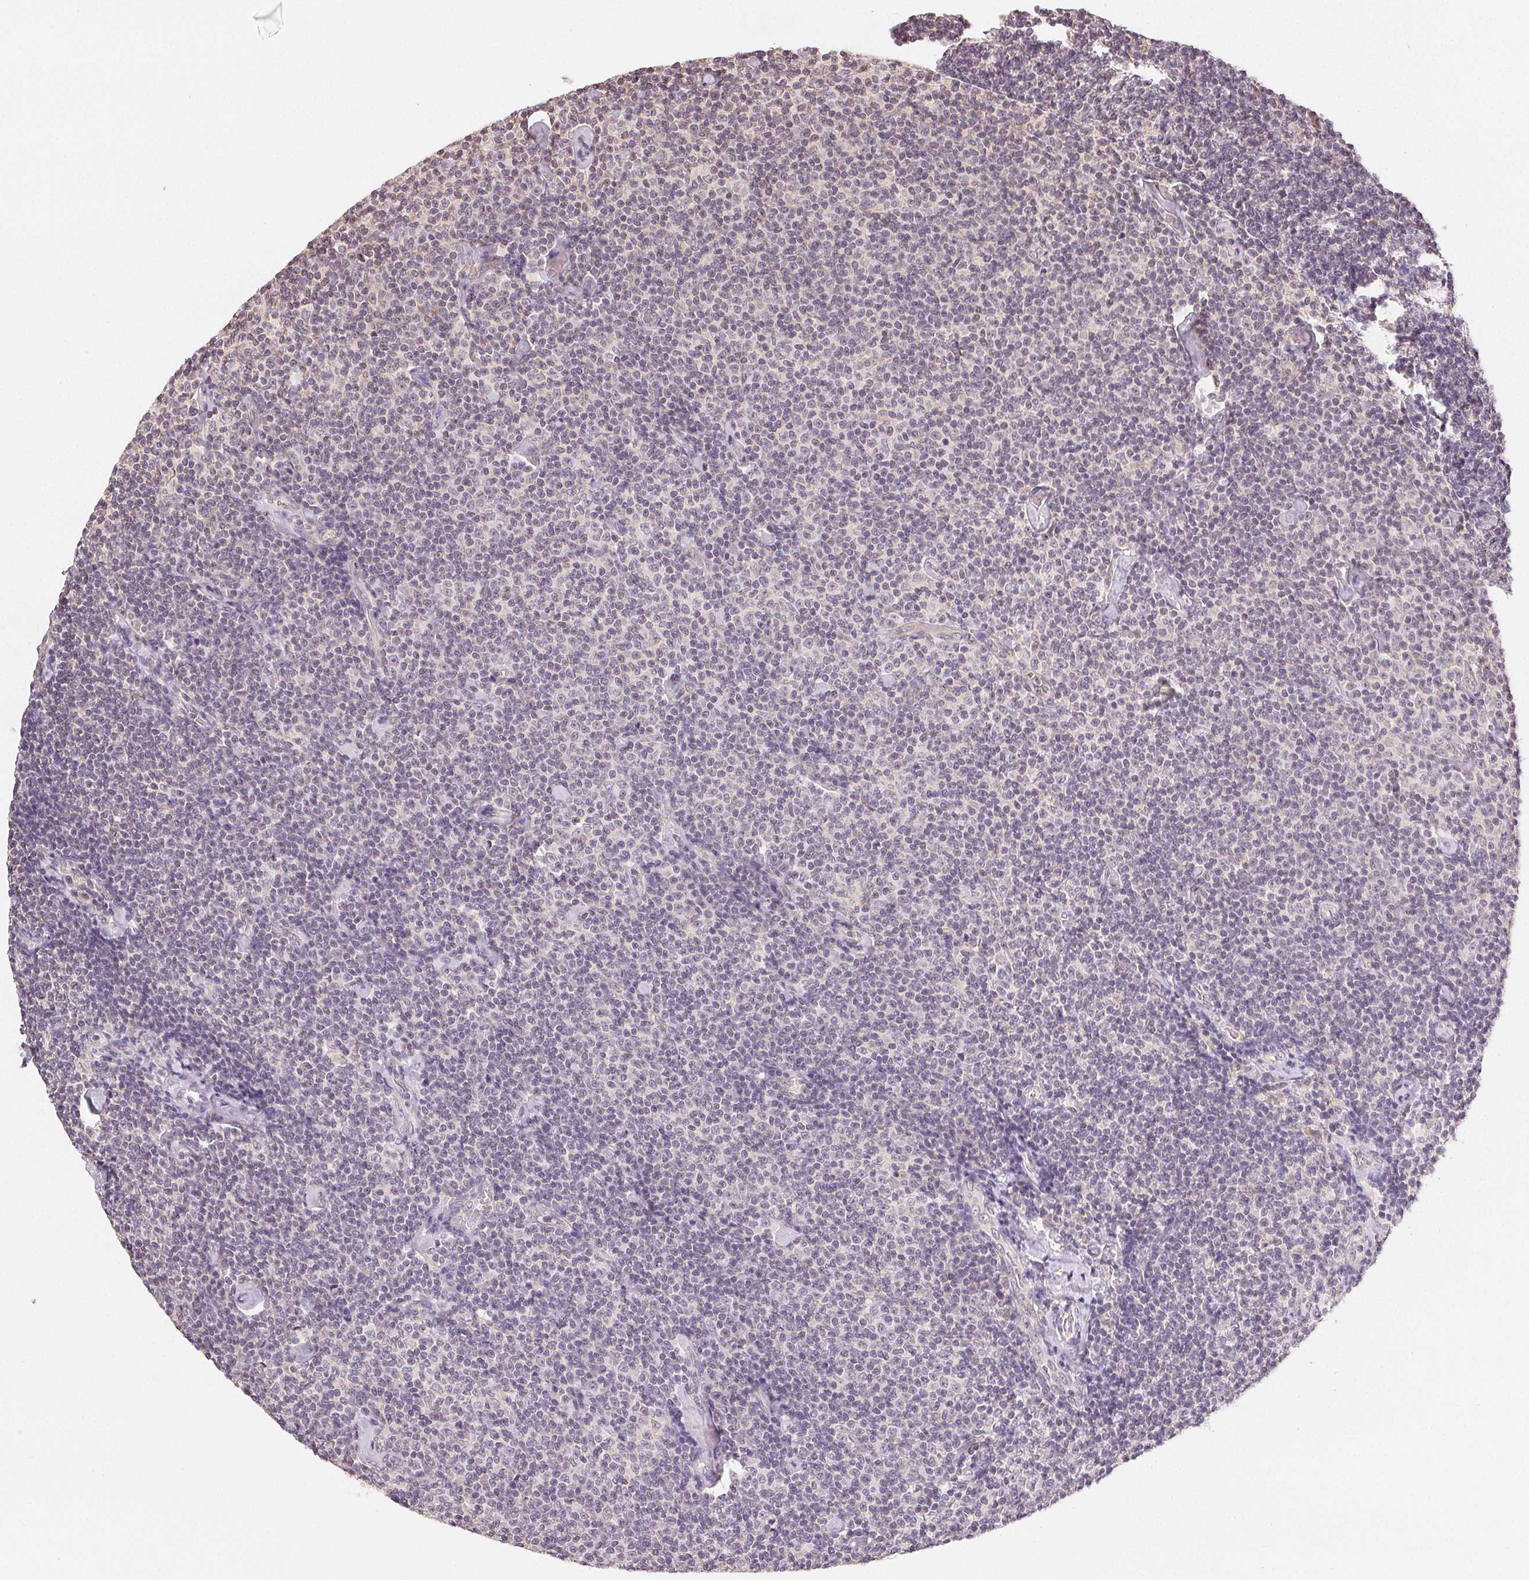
{"staining": {"intensity": "negative", "quantity": "none", "location": "none"}, "tissue": "lymphoma", "cell_type": "Tumor cells", "image_type": "cancer", "snomed": [{"axis": "morphology", "description": "Malignant lymphoma, non-Hodgkin's type, Low grade"}, {"axis": "topography", "description": "Lymph node"}], "caption": "Lymphoma stained for a protein using immunohistochemistry displays no staining tumor cells.", "gene": "SEZ6L2", "patient": {"sex": "male", "age": 81}}